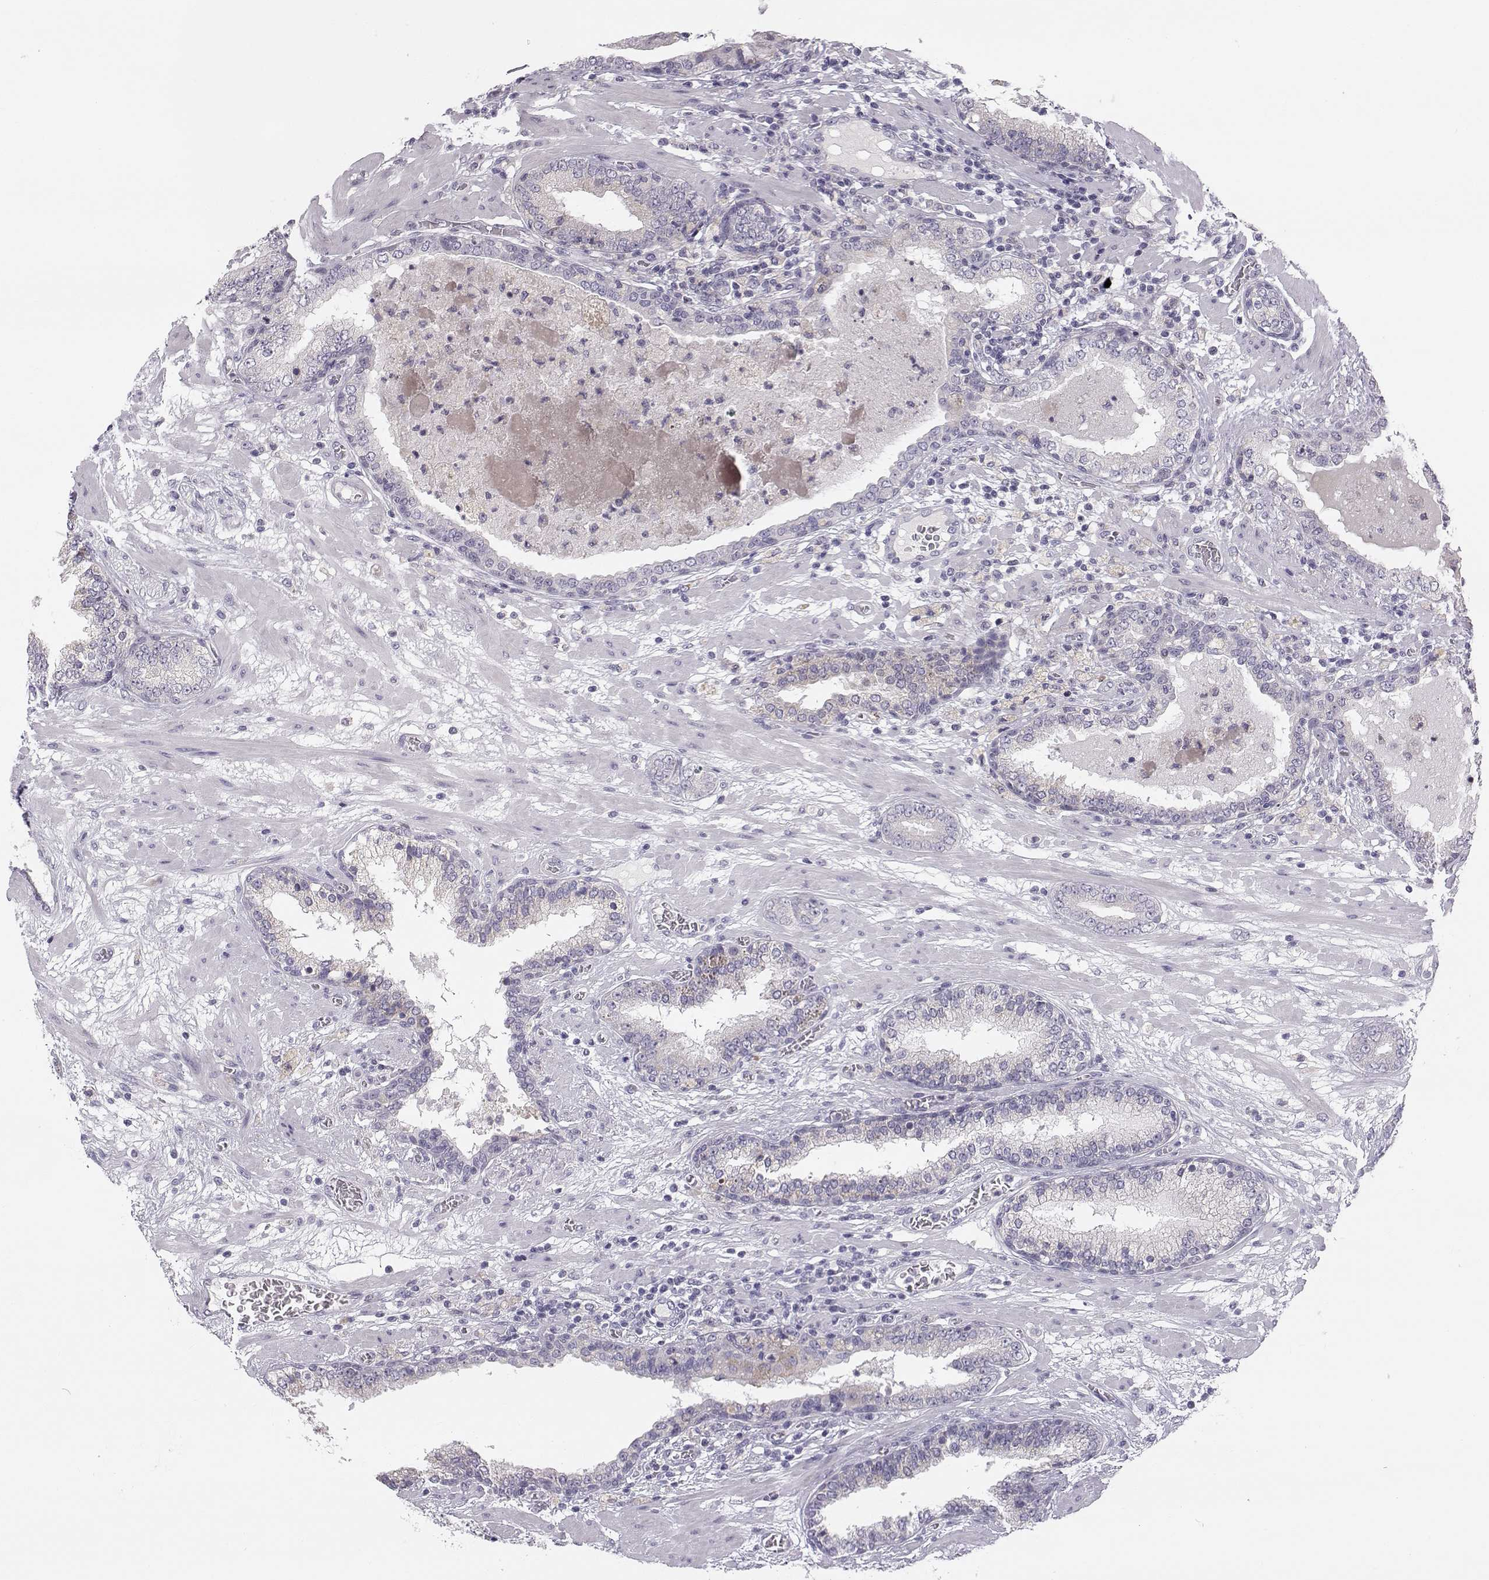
{"staining": {"intensity": "weak", "quantity": "<25%", "location": "cytoplasmic/membranous"}, "tissue": "prostate cancer", "cell_type": "Tumor cells", "image_type": "cancer", "snomed": [{"axis": "morphology", "description": "Adenocarcinoma, Low grade"}, {"axis": "topography", "description": "Prostate"}], "caption": "There is no significant expression in tumor cells of prostate low-grade adenocarcinoma. (DAB (3,3'-diaminobenzidine) immunohistochemistry, high magnification).", "gene": "ACSL6", "patient": {"sex": "male", "age": 60}}